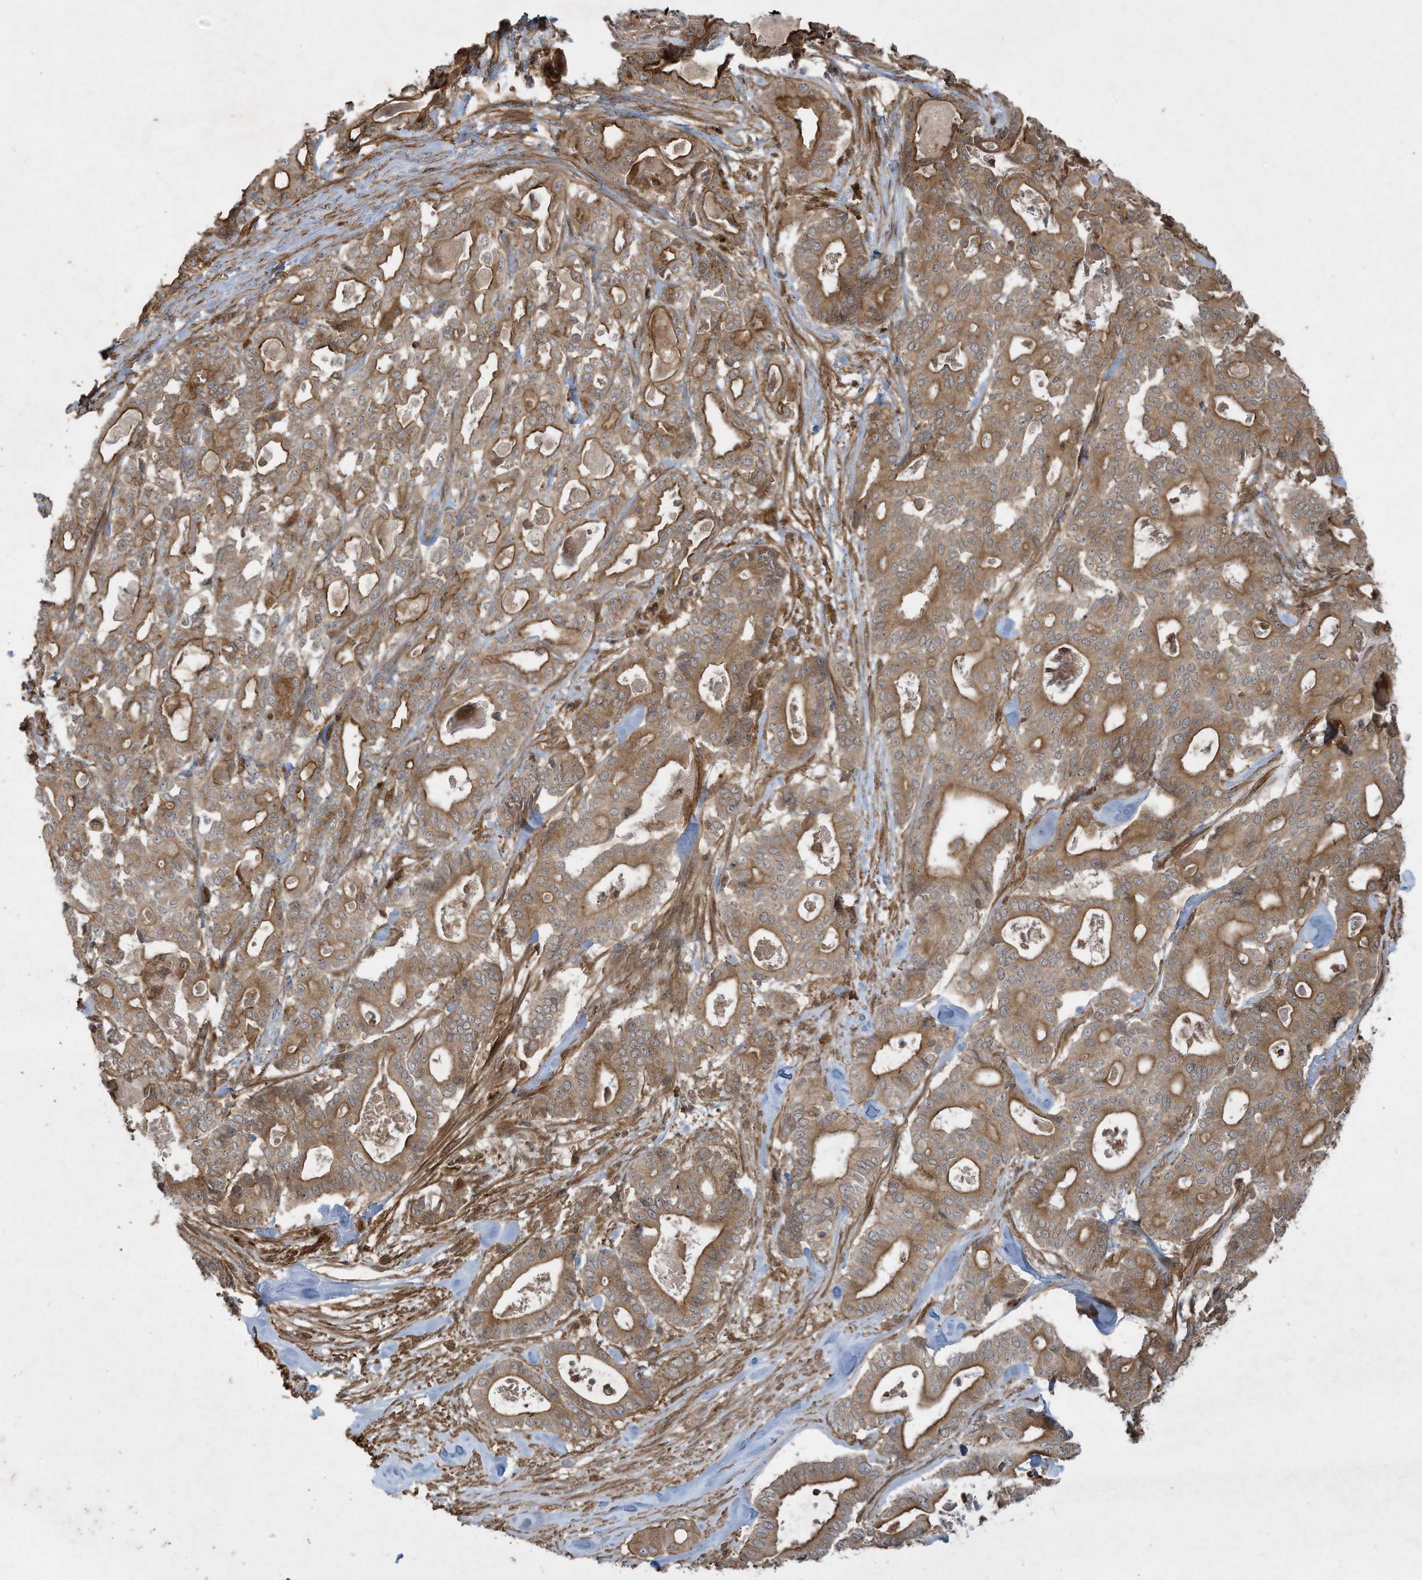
{"staining": {"intensity": "moderate", "quantity": ">75%", "location": "cytoplasmic/membranous"}, "tissue": "pancreatic cancer", "cell_type": "Tumor cells", "image_type": "cancer", "snomed": [{"axis": "morphology", "description": "Adenocarcinoma, NOS"}, {"axis": "topography", "description": "Pancreas"}], "caption": "Immunohistochemistry of human pancreatic cancer (adenocarcinoma) reveals medium levels of moderate cytoplasmic/membranous expression in about >75% of tumor cells.", "gene": "DDIT4", "patient": {"sex": "male", "age": 63}}